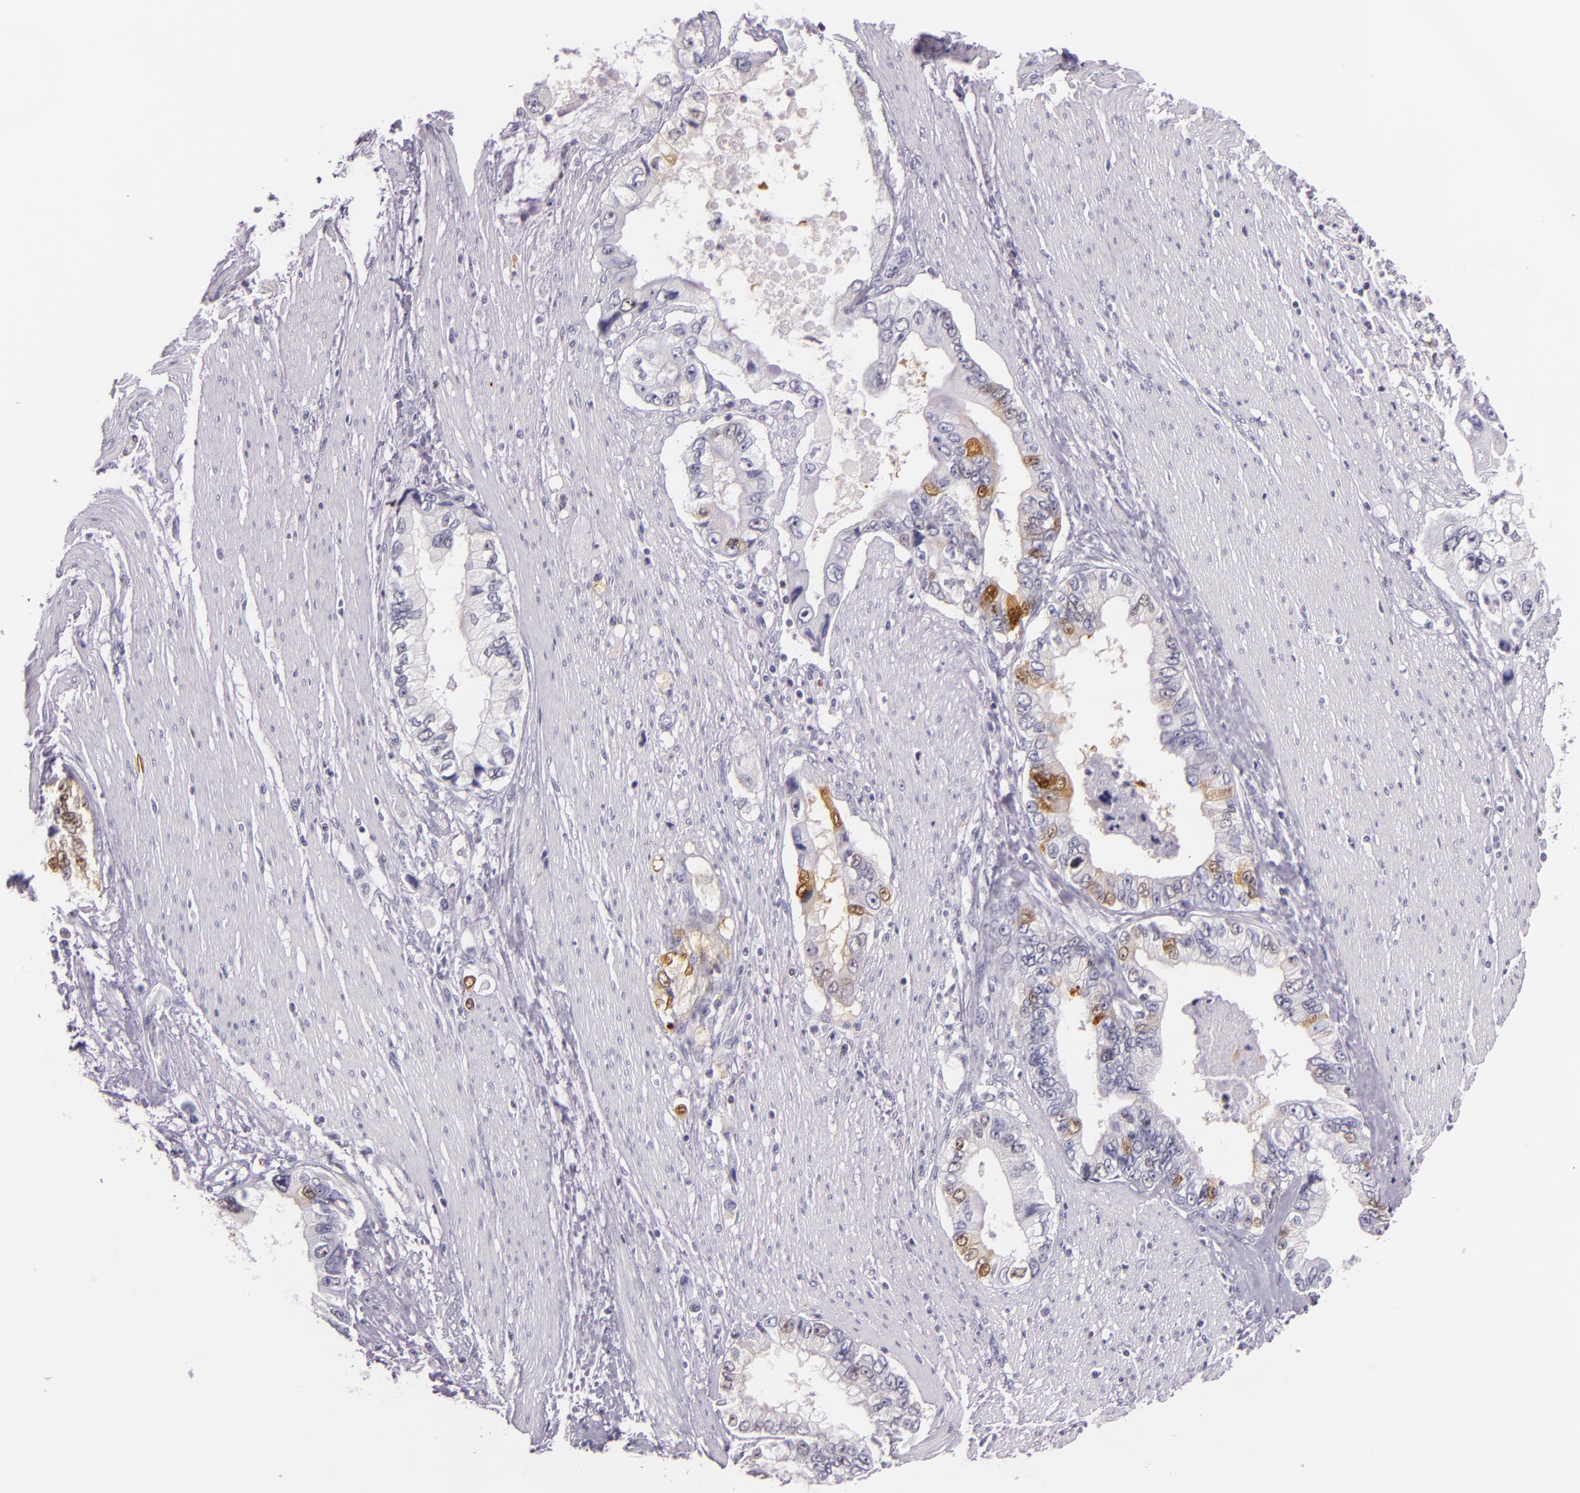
{"staining": {"intensity": "strong", "quantity": "25%-75%", "location": "nuclear"}, "tissue": "pancreatic cancer", "cell_type": "Tumor cells", "image_type": "cancer", "snomed": [{"axis": "morphology", "description": "Adenocarcinoma, NOS"}, {"axis": "topography", "description": "Pancreas"}, {"axis": "topography", "description": "Stomach, upper"}], "caption": "This image demonstrates immunohistochemistry (IHC) staining of adenocarcinoma (pancreatic), with high strong nuclear expression in about 25%-75% of tumor cells.", "gene": "MT1A", "patient": {"sex": "male", "age": 77}}